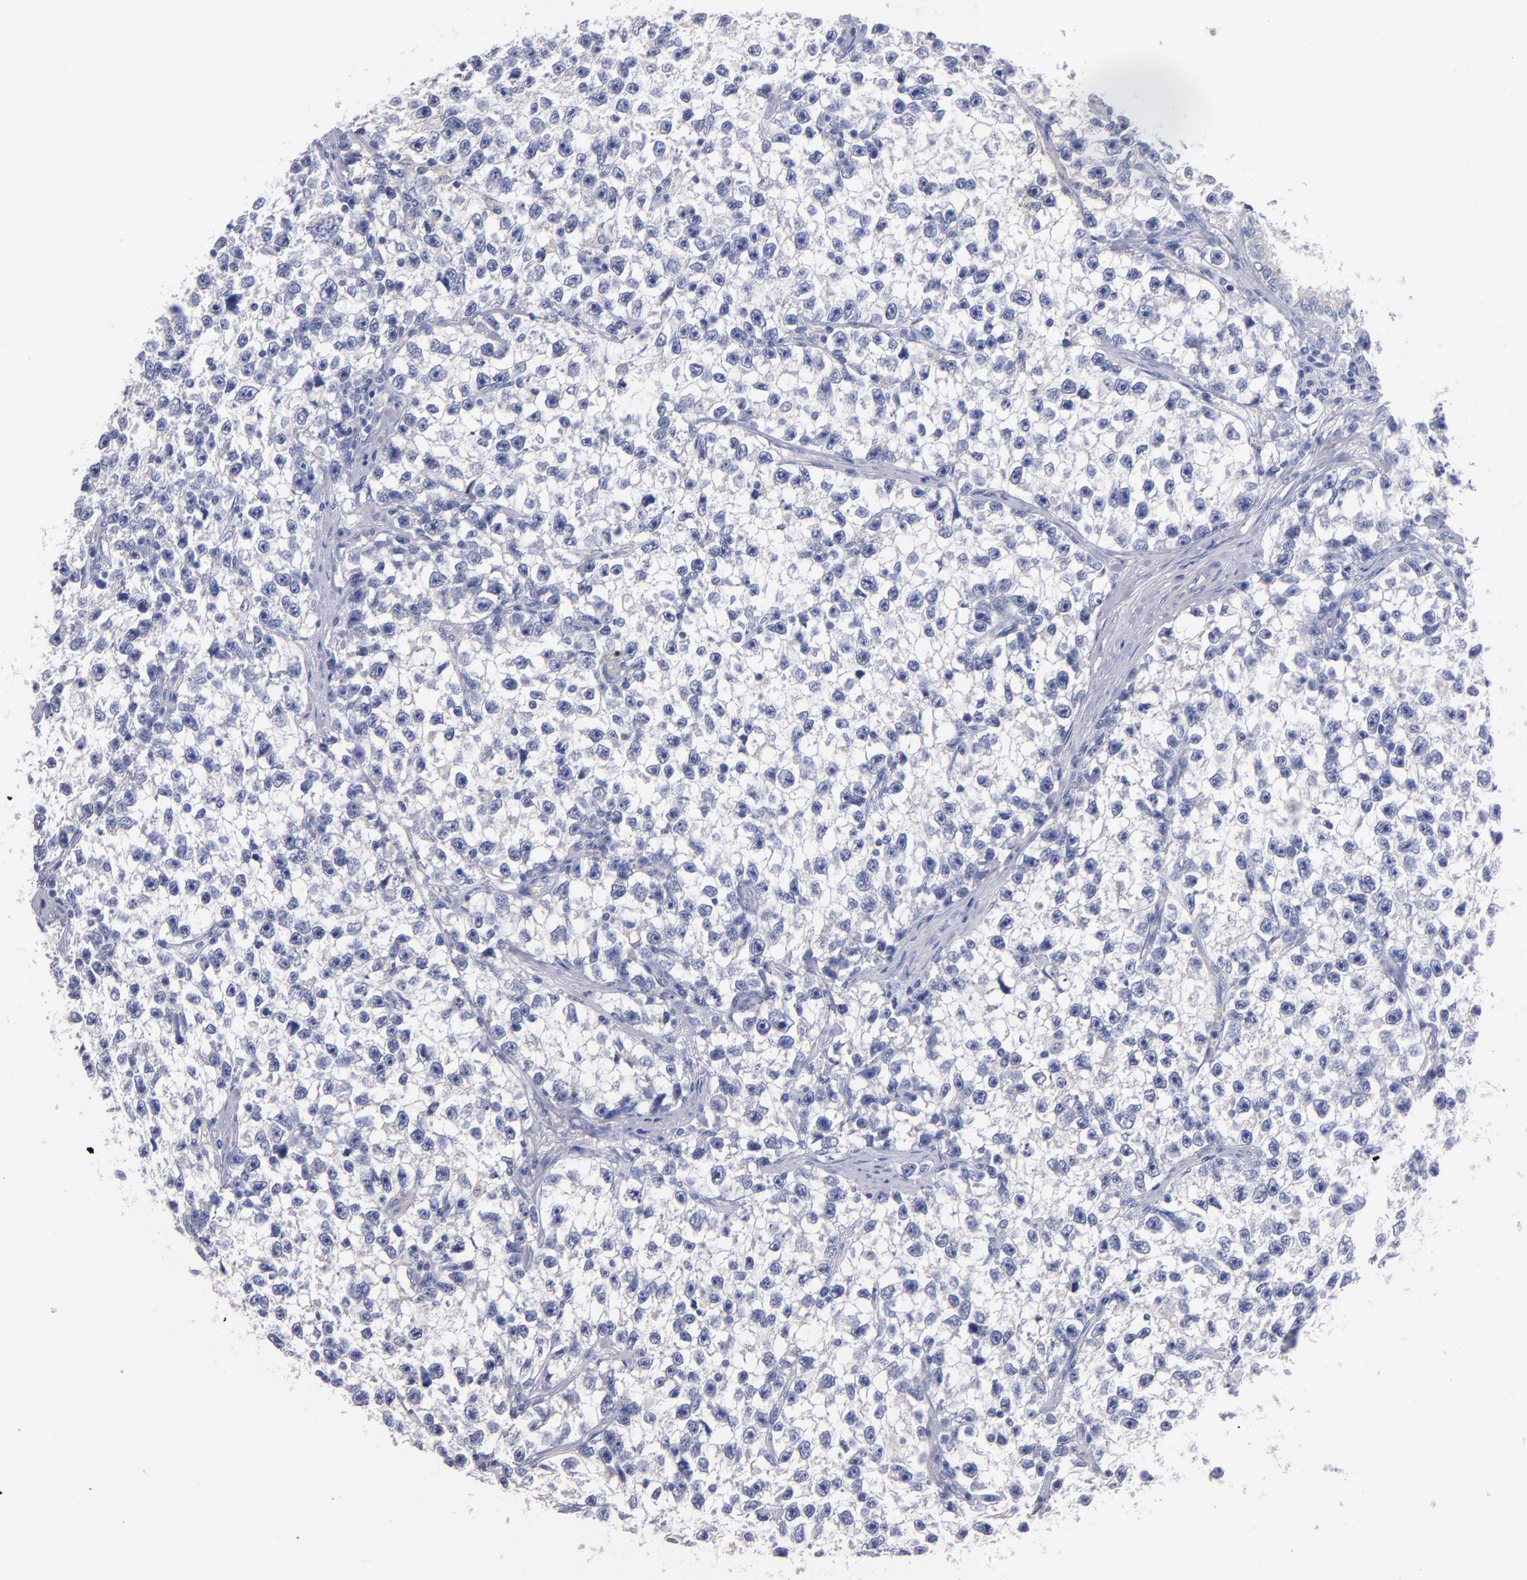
{"staining": {"intensity": "negative", "quantity": "none", "location": "none"}, "tissue": "testis cancer", "cell_type": "Tumor cells", "image_type": "cancer", "snomed": [{"axis": "morphology", "description": "Seminoma, NOS"}, {"axis": "morphology", "description": "Carcinoma, Embryonal, NOS"}, {"axis": "topography", "description": "Testis"}], "caption": "The image displays no staining of tumor cells in testis embryonal carcinoma. Nuclei are stained in blue.", "gene": "CNTNAP2", "patient": {"sex": "male", "age": 30}}